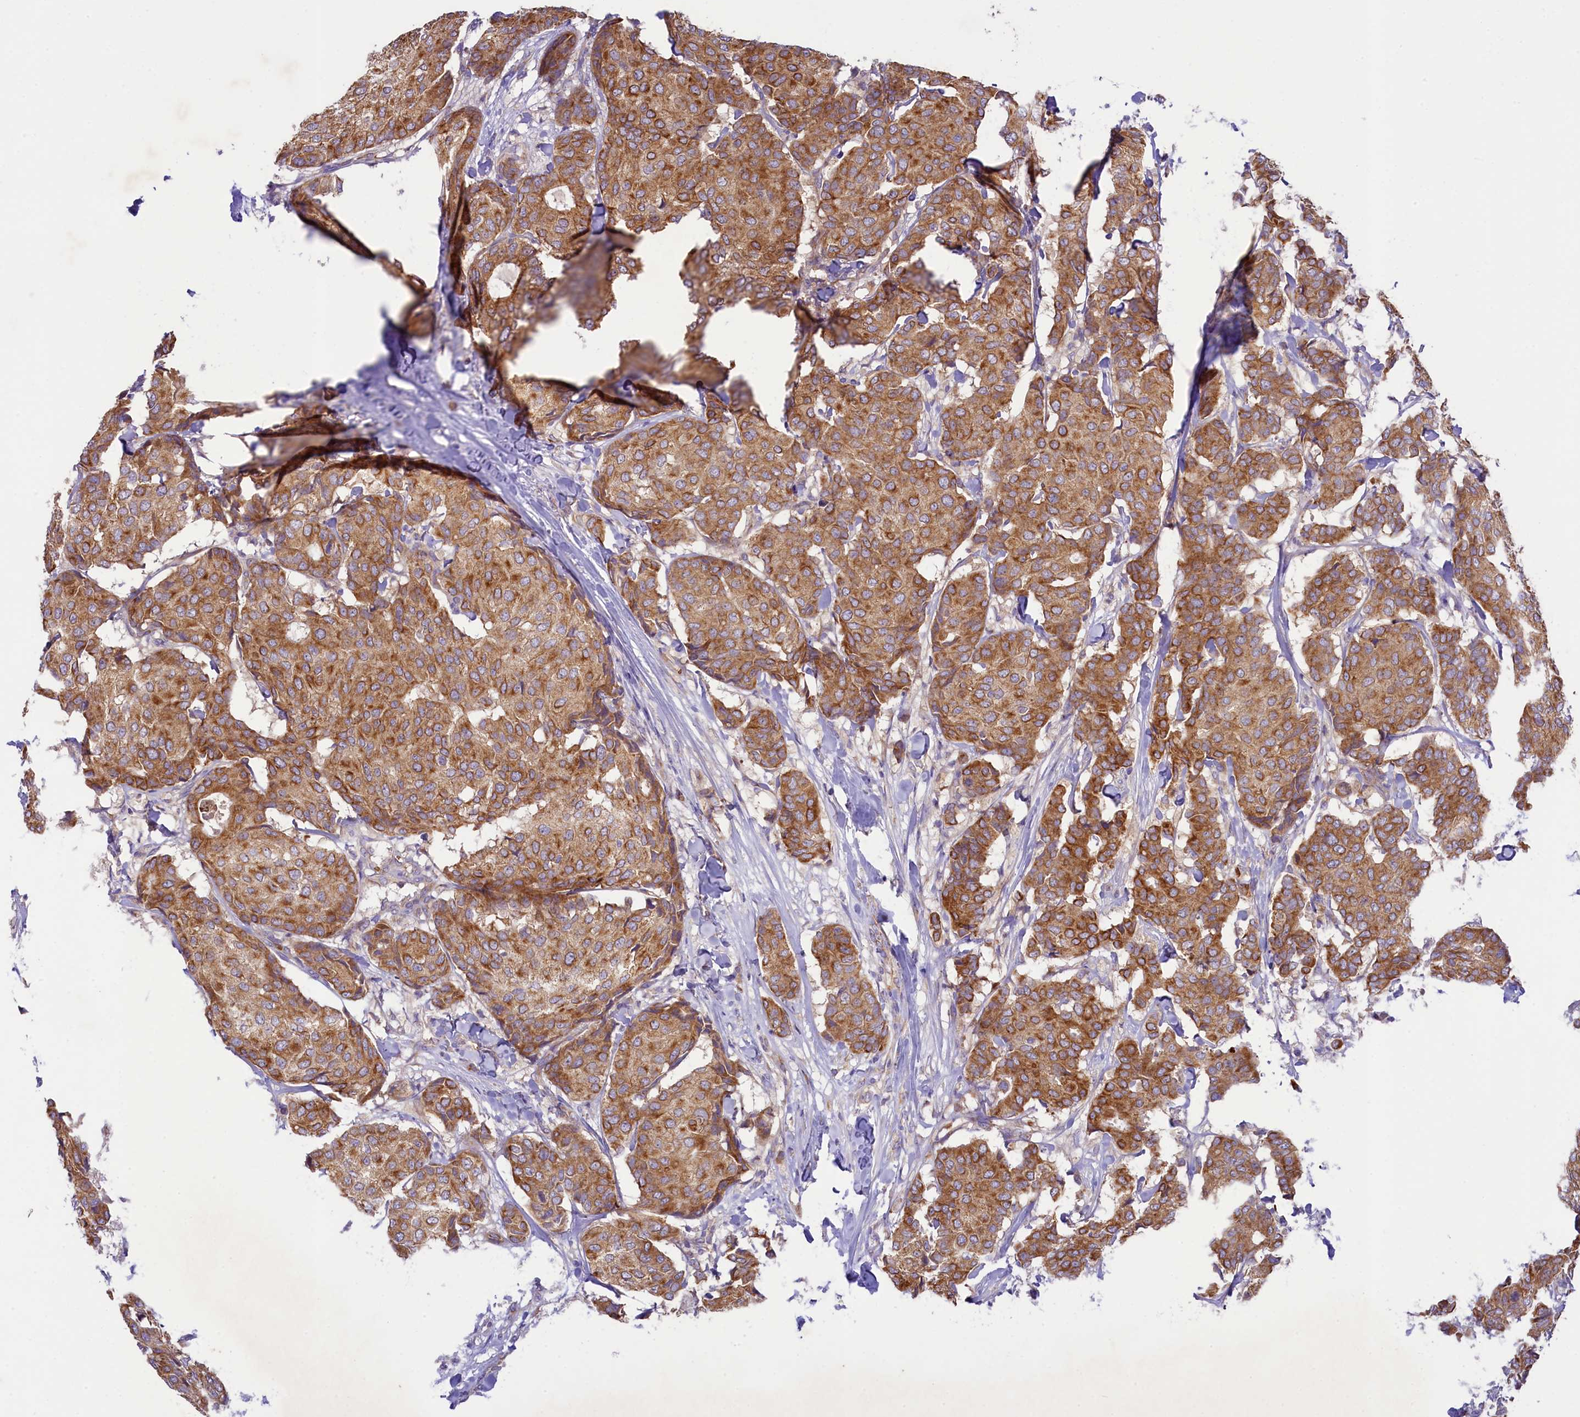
{"staining": {"intensity": "moderate", "quantity": ">75%", "location": "cytoplasmic/membranous"}, "tissue": "breast cancer", "cell_type": "Tumor cells", "image_type": "cancer", "snomed": [{"axis": "morphology", "description": "Duct carcinoma"}, {"axis": "topography", "description": "Breast"}], "caption": "There is medium levels of moderate cytoplasmic/membranous staining in tumor cells of infiltrating ductal carcinoma (breast), as demonstrated by immunohistochemical staining (brown color).", "gene": "LARP4", "patient": {"sex": "female", "age": 75}}